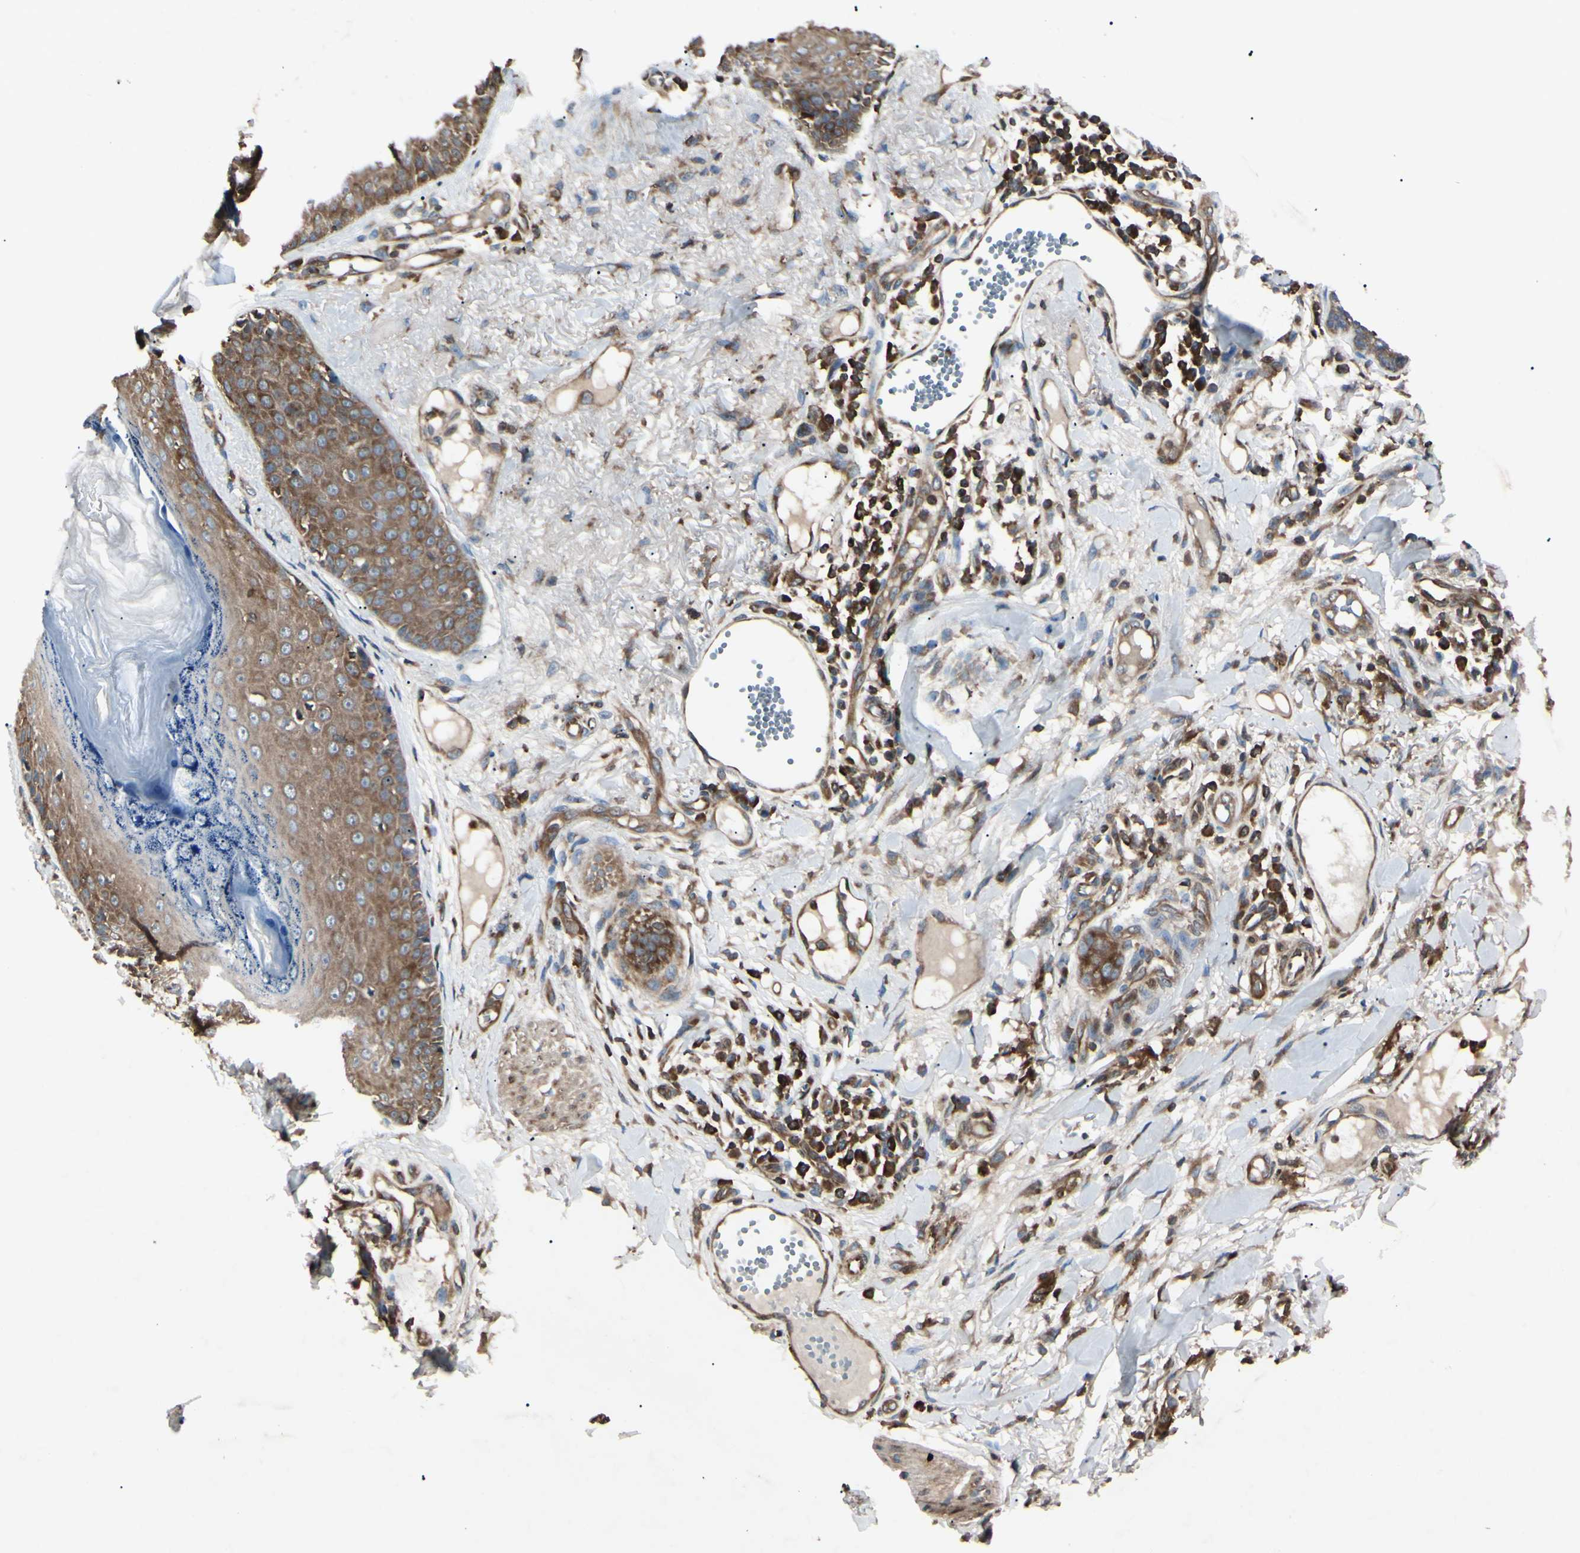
{"staining": {"intensity": "moderate", "quantity": ">75%", "location": "cytoplasmic/membranous"}, "tissue": "skin cancer", "cell_type": "Tumor cells", "image_type": "cancer", "snomed": [{"axis": "morphology", "description": "Normal tissue, NOS"}, {"axis": "morphology", "description": "Basal cell carcinoma"}, {"axis": "topography", "description": "Skin"}], "caption": "Basal cell carcinoma (skin) was stained to show a protein in brown. There is medium levels of moderate cytoplasmic/membranous staining in about >75% of tumor cells. The protein is shown in brown color, while the nuclei are stained blue.", "gene": "MAPRE1", "patient": {"sex": "male", "age": 52}}